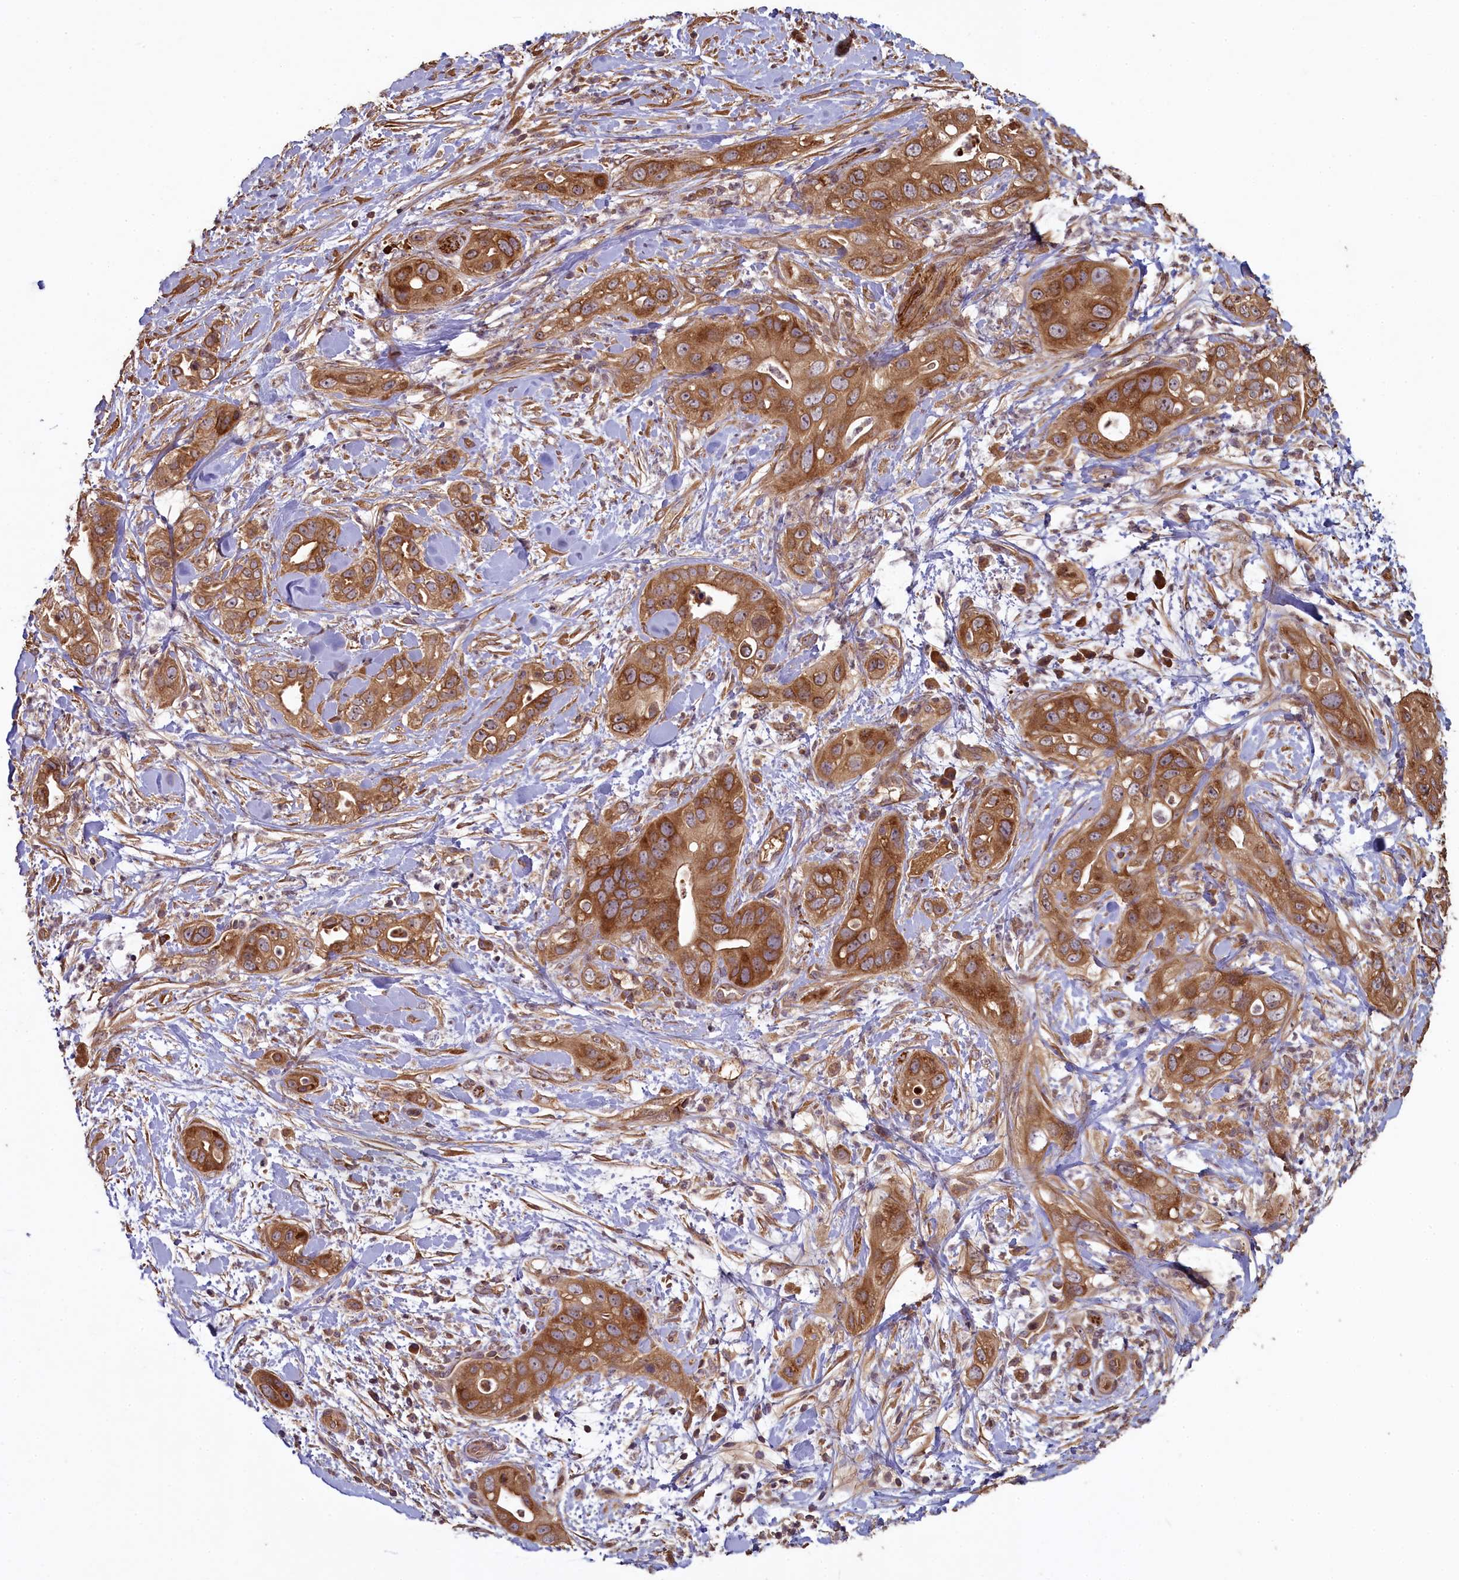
{"staining": {"intensity": "moderate", "quantity": ">75%", "location": "cytoplasmic/membranous"}, "tissue": "pancreatic cancer", "cell_type": "Tumor cells", "image_type": "cancer", "snomed": [{"axis": "morphology", "description": "Adenocarcinoma, NOS"}, {"axis": "topography", "description": "Pancreas"}], "caption": "Pancreatic cancer stained with a protein marker reveals moderate staining in tumor cells.", "gene": "NUDT6", "patient": {"sex": "female", "age": 78}}